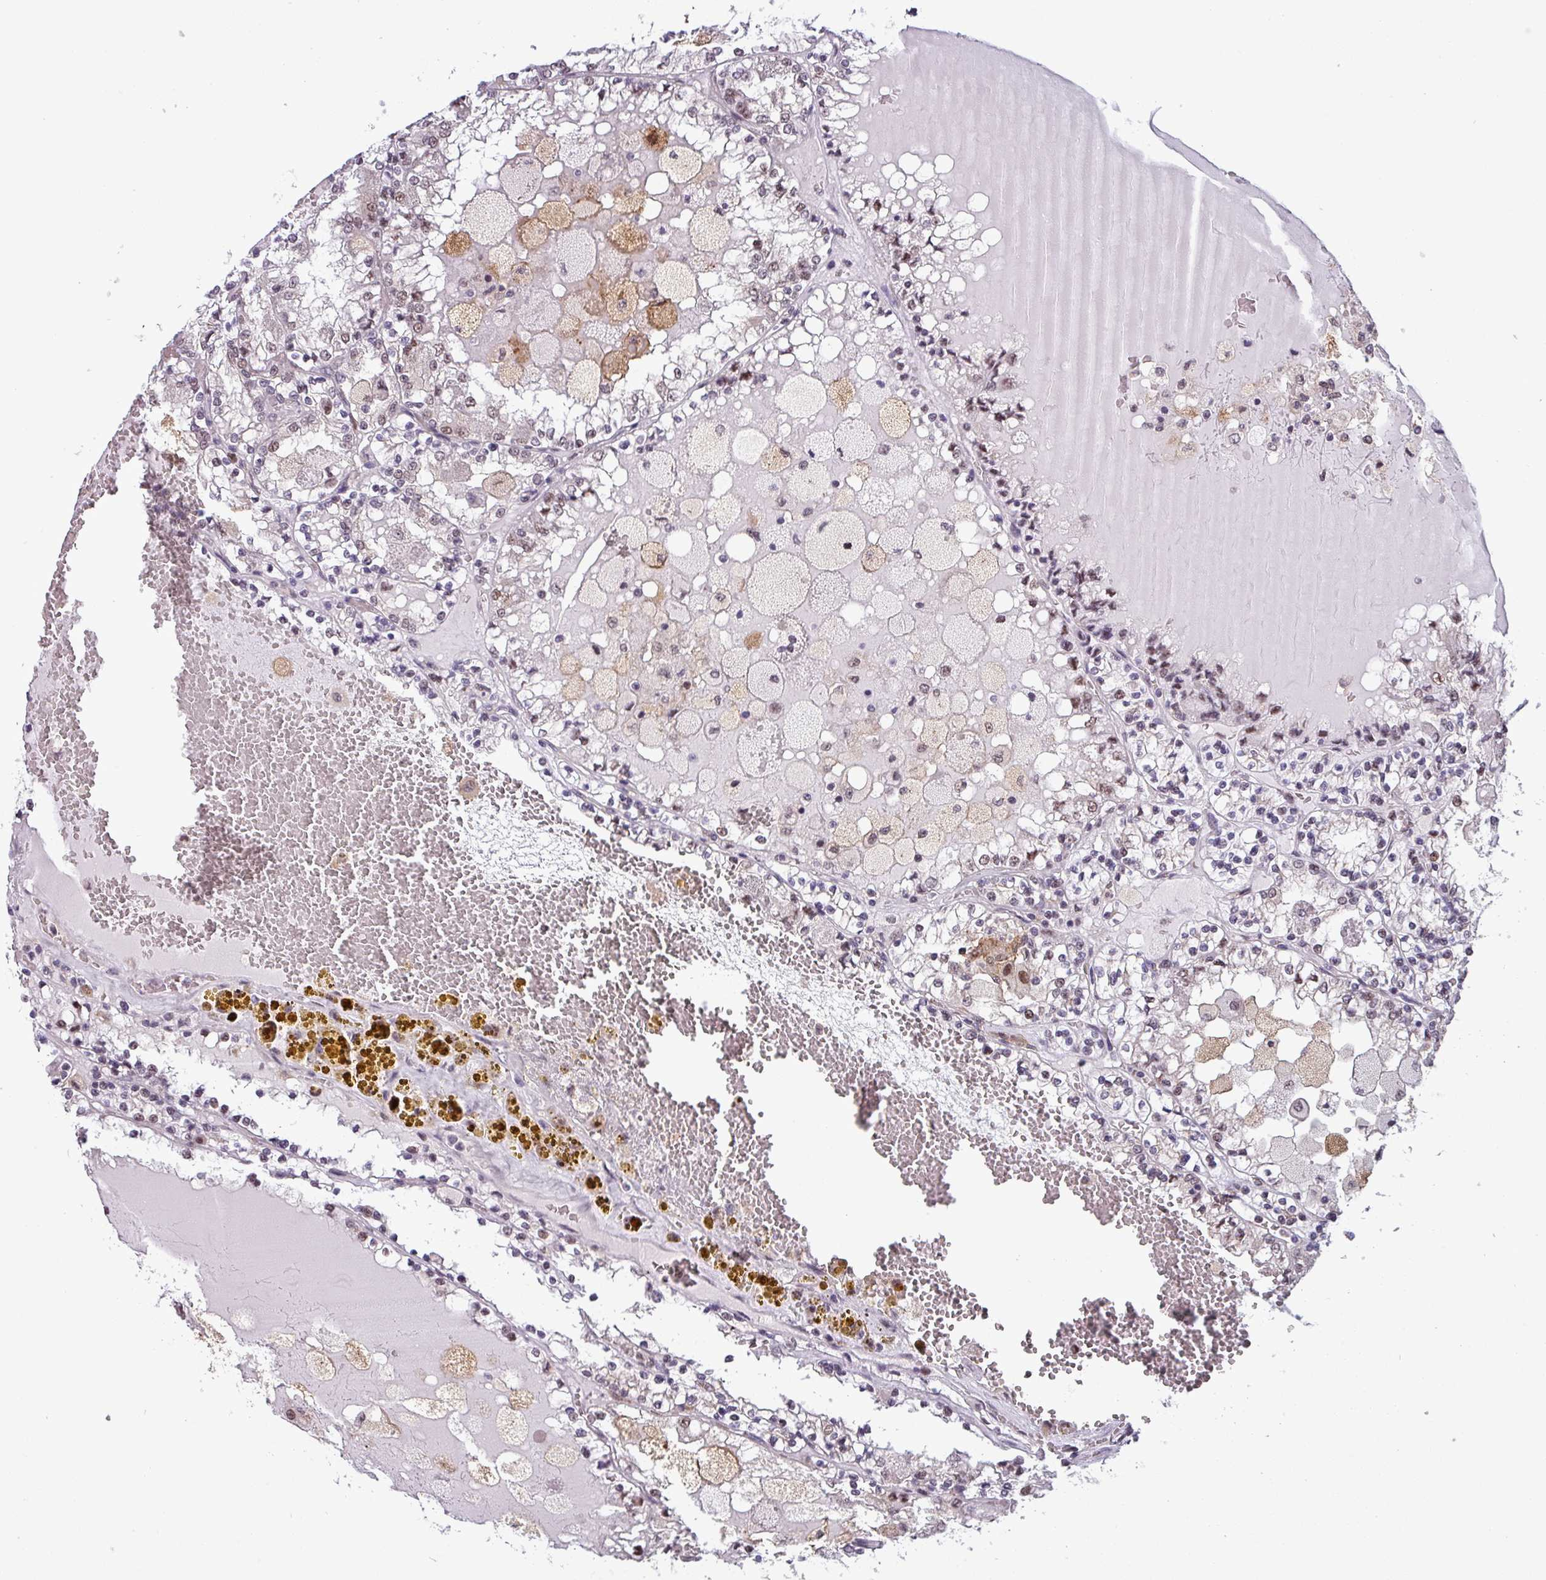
{"staining": {"intensity": "weak", "quantity": "<25%", "location": "nuclear"}, "tissue": "renal cancer", "cell_type": "Tumor cells", "image_type": "cancer", "snomed": [{"axis": "morphology", "description": "Adenocarcinoma, NOS"}, {"axis": "topography", "description": "Kidney"}], "caption": "Renal cancer (adenocarcinoma) stained for a protein using IHC exhibits no staining tumor cells.", "gene": "NPFFR1", "patient": {"sex": "female", "age": 56}}